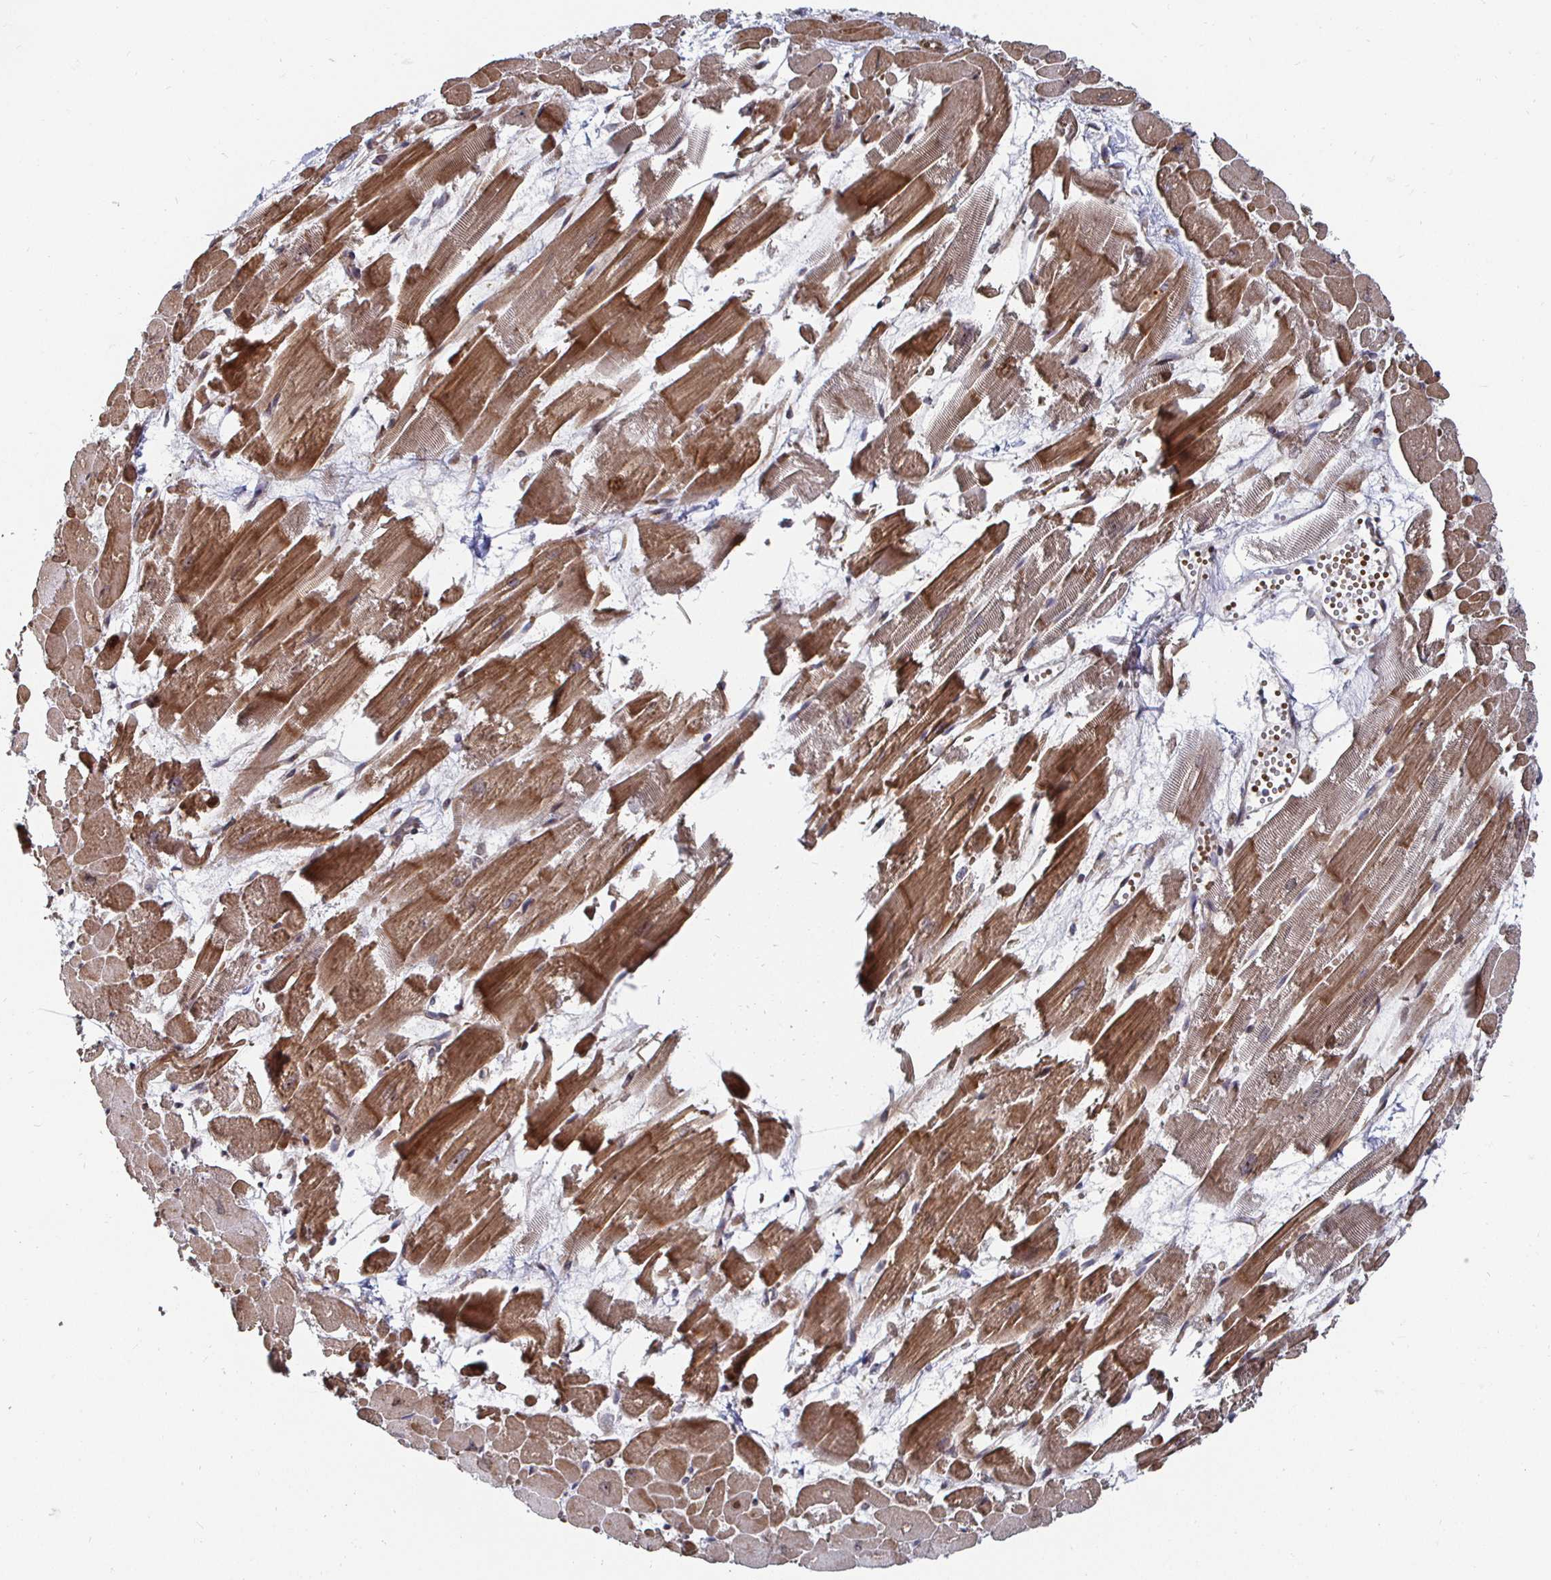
{"staining": {"intensity": "strong", "quantity": ">75%", "location": "cytoplasmic/membranous"}, "tissue": "heart muscle", "cell_type": "Cardiomyocytes", "image_type": "normal", "snomed": [{"axis": "morphology", "description": "Normal tissue, NOS"}, {"axis": "topography", "description": "Heart"}], "caption": "DAB immunohistochemical staining of benign human heart muscle demonstrates strong cytoplasmic/membranous protein positivity in about >75% of cardiomyocytes.", "gene": "TBKBP1", "patient": {"sex": "female", "age": 52}}